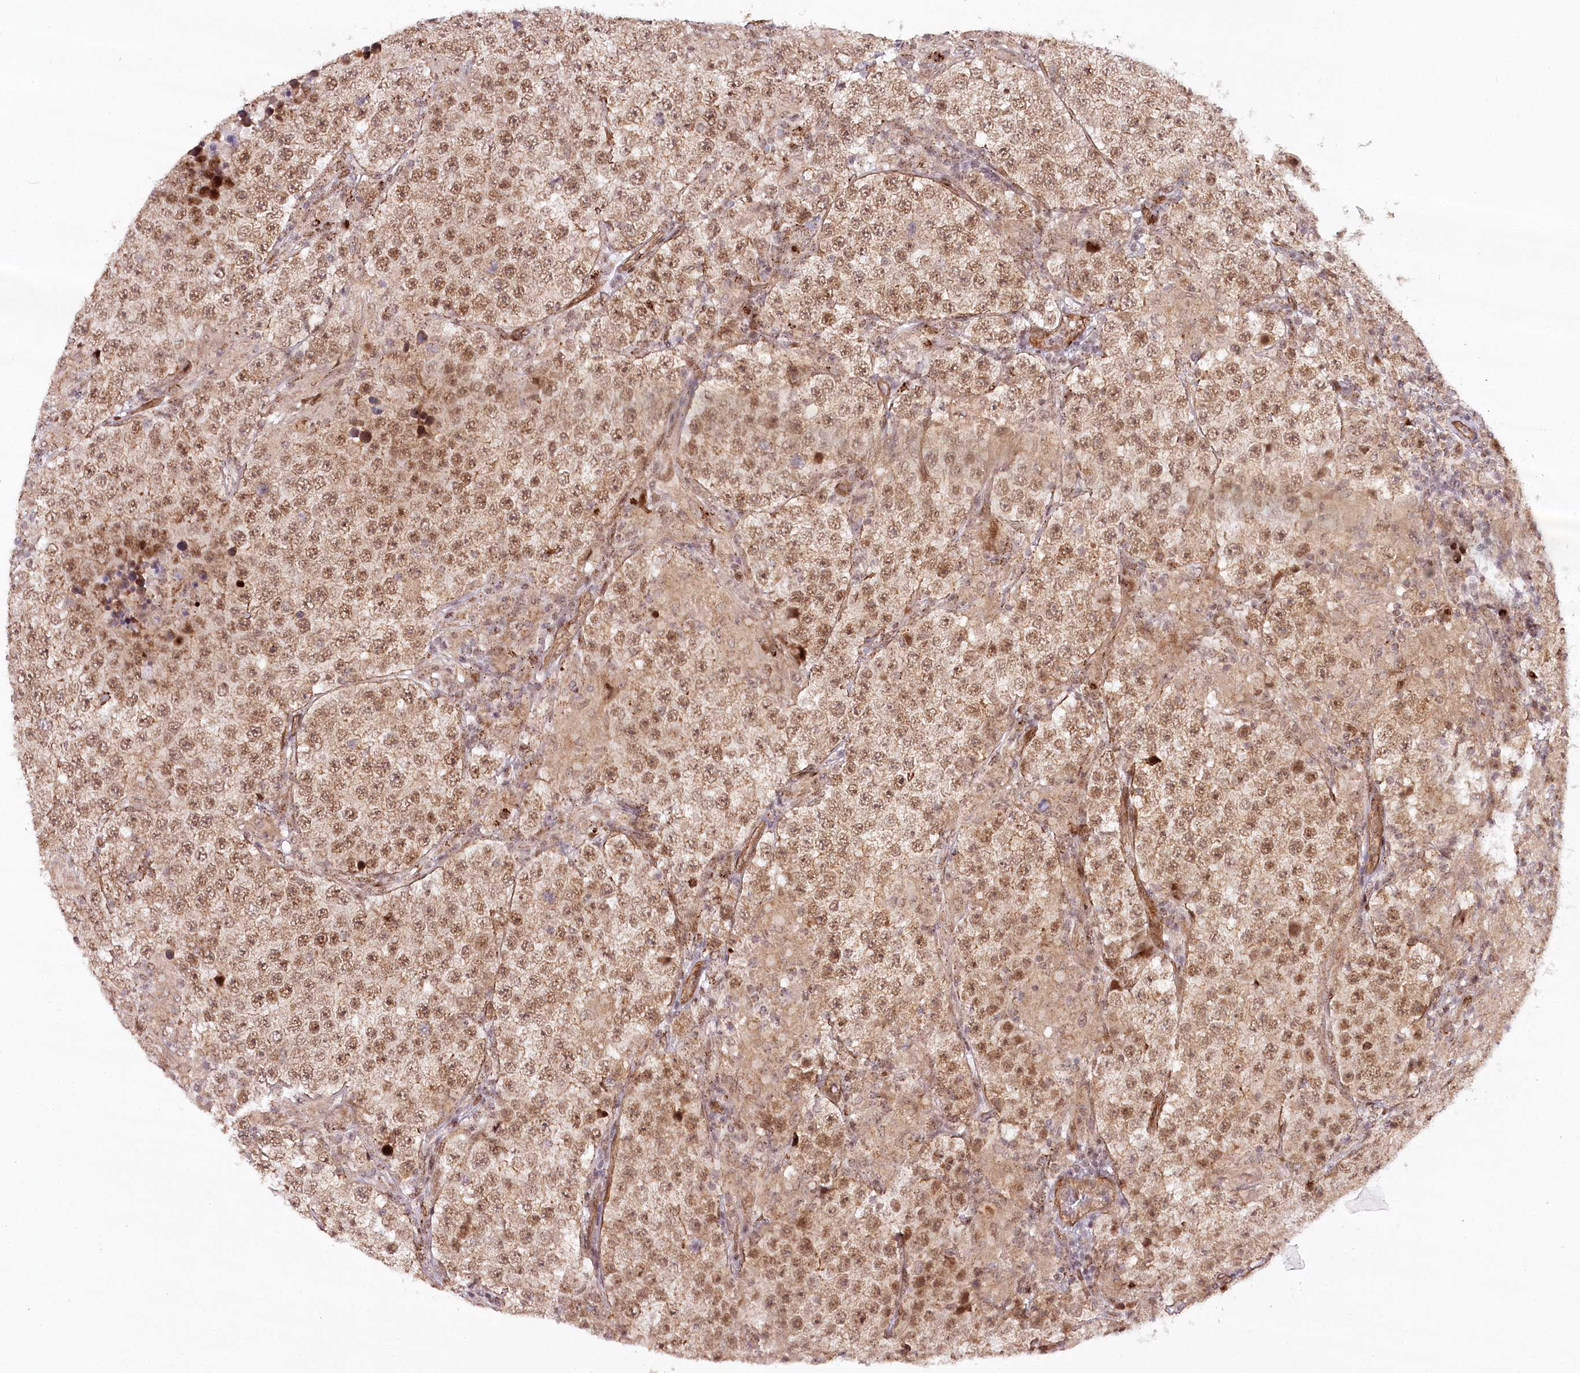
{"staining": {"intensity": "moderate", "quantity": ">75%", "location": "nuclear"}, "tissue": "testis cancer", "cell_type": "Tumor cells", "image_type": "cancer", "snomed": [{"axis": "morphology", "description": "Normal tissue, NOS"}, {"axis": "morphology", "description": "Urothelial carcinoma, High grade"}, {"axis": "morphology", "description": "Seminoma, NOS"}, {"axis": "morphology", "description": "Carcinoma, Embryonal, NOS"}, {"axis": "topography", "description": "Urinary bladder"}, {"axis": "topography", "description": "Testis"}], "caption": "There is medium levels of moderate nuclear expression in tumor cells of testis cancer (seminoma), as demonstrated by immunohistochemical staining (brown color).", "gene": "COPG1", "patient": {"sex": "male", "age": 41}}